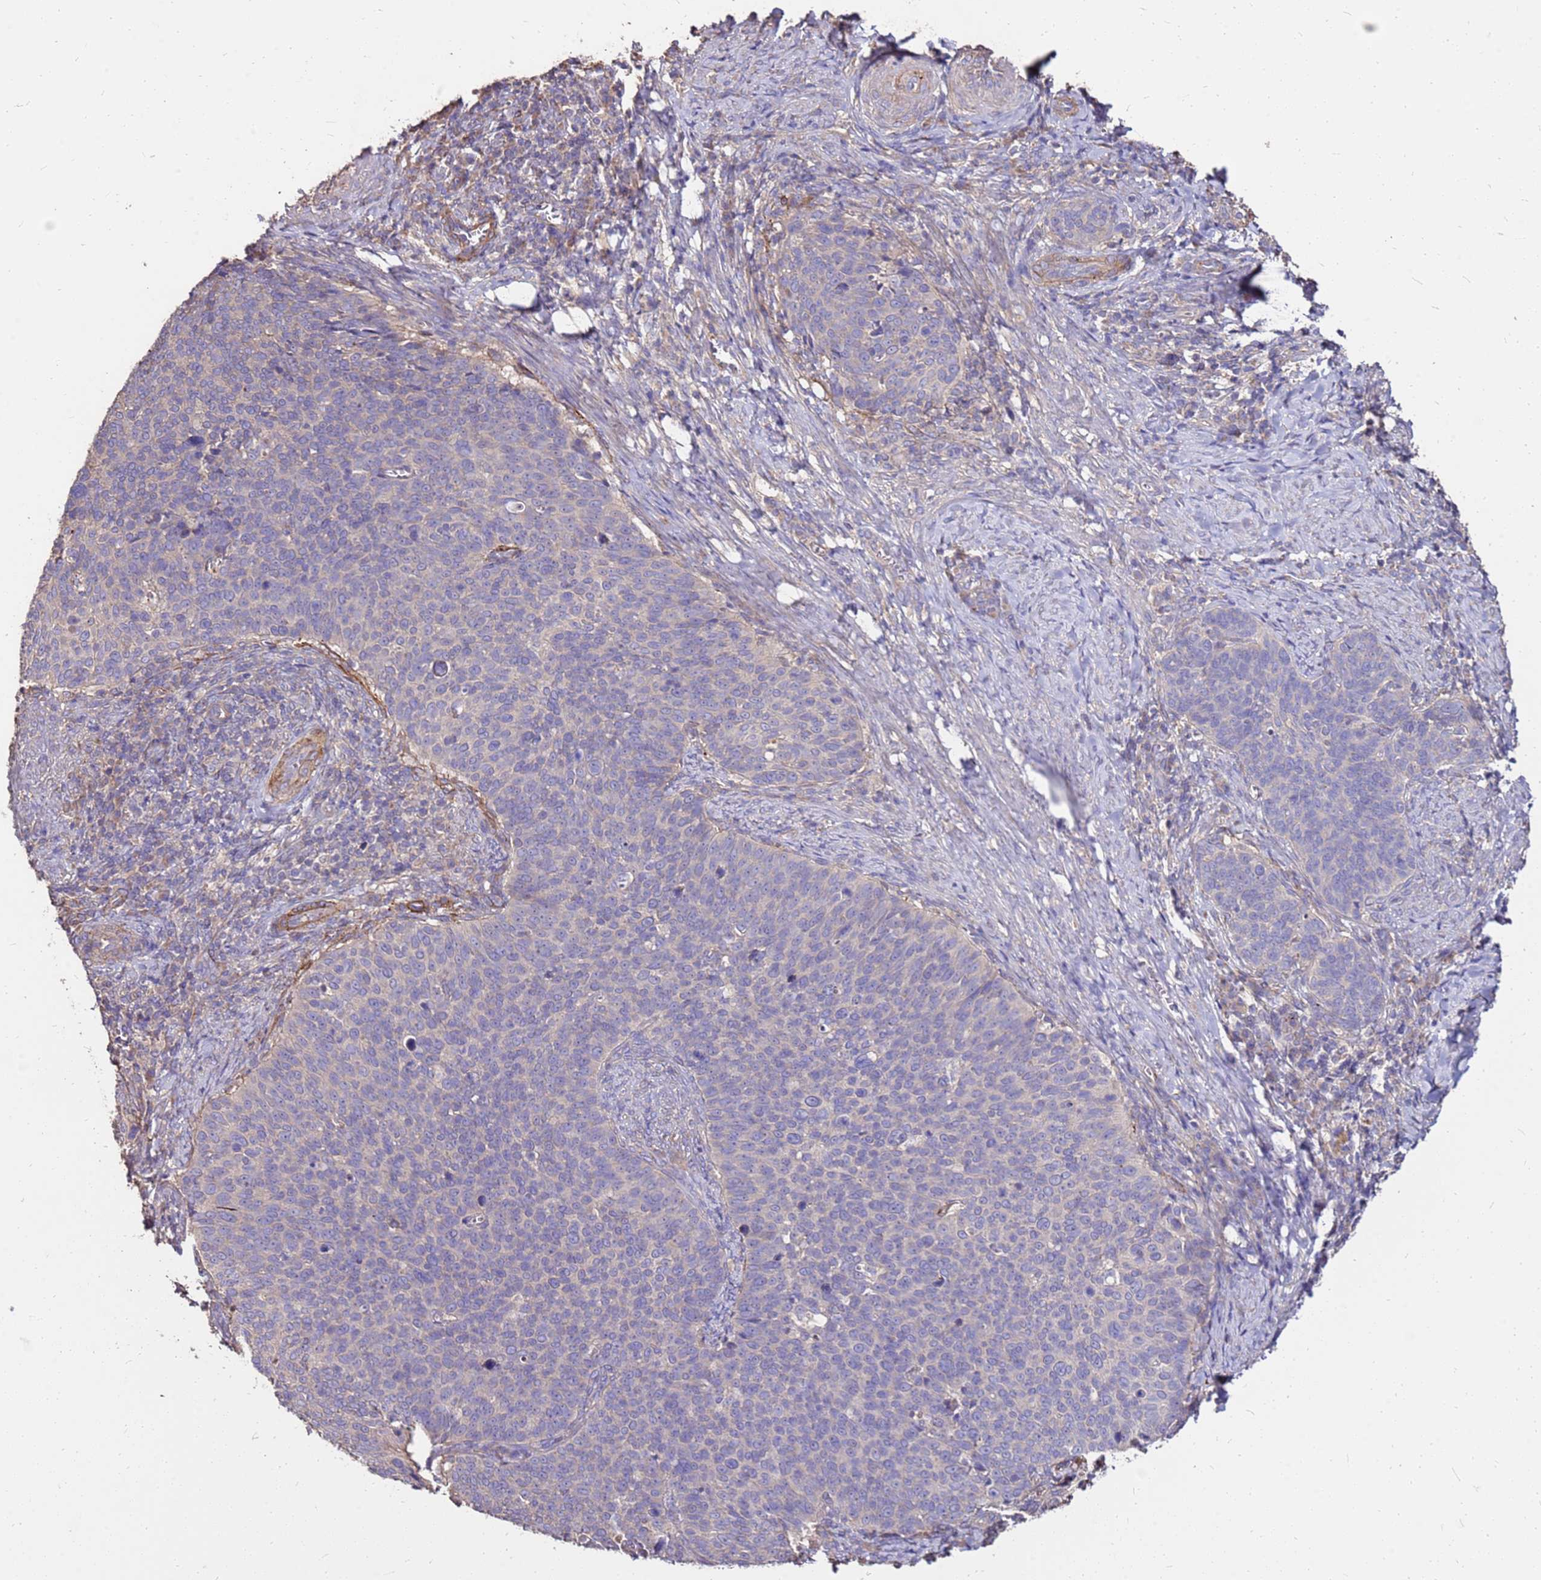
{"staining": {"intensity": "negative", "quantity": "none", "location": "none"}, "tissue": "cervical cancer", "cell_type": "Tumor cells", "image_type": "cancer", "snomed": [{"axis": "morphology", "description": "Normal tissue, NOS"}, {"axis": "morphology", "description": "Squamous cell carcinoma, NOS"}, {"axis": "topography", "description": "Cervix"}], "caption": "This is an immunohistochemistry (IHC) image of human cervical cancer. There is no expression in tumor cells.", "gene": "EXD3", "patient": {"sex": "female", "age": 39}}